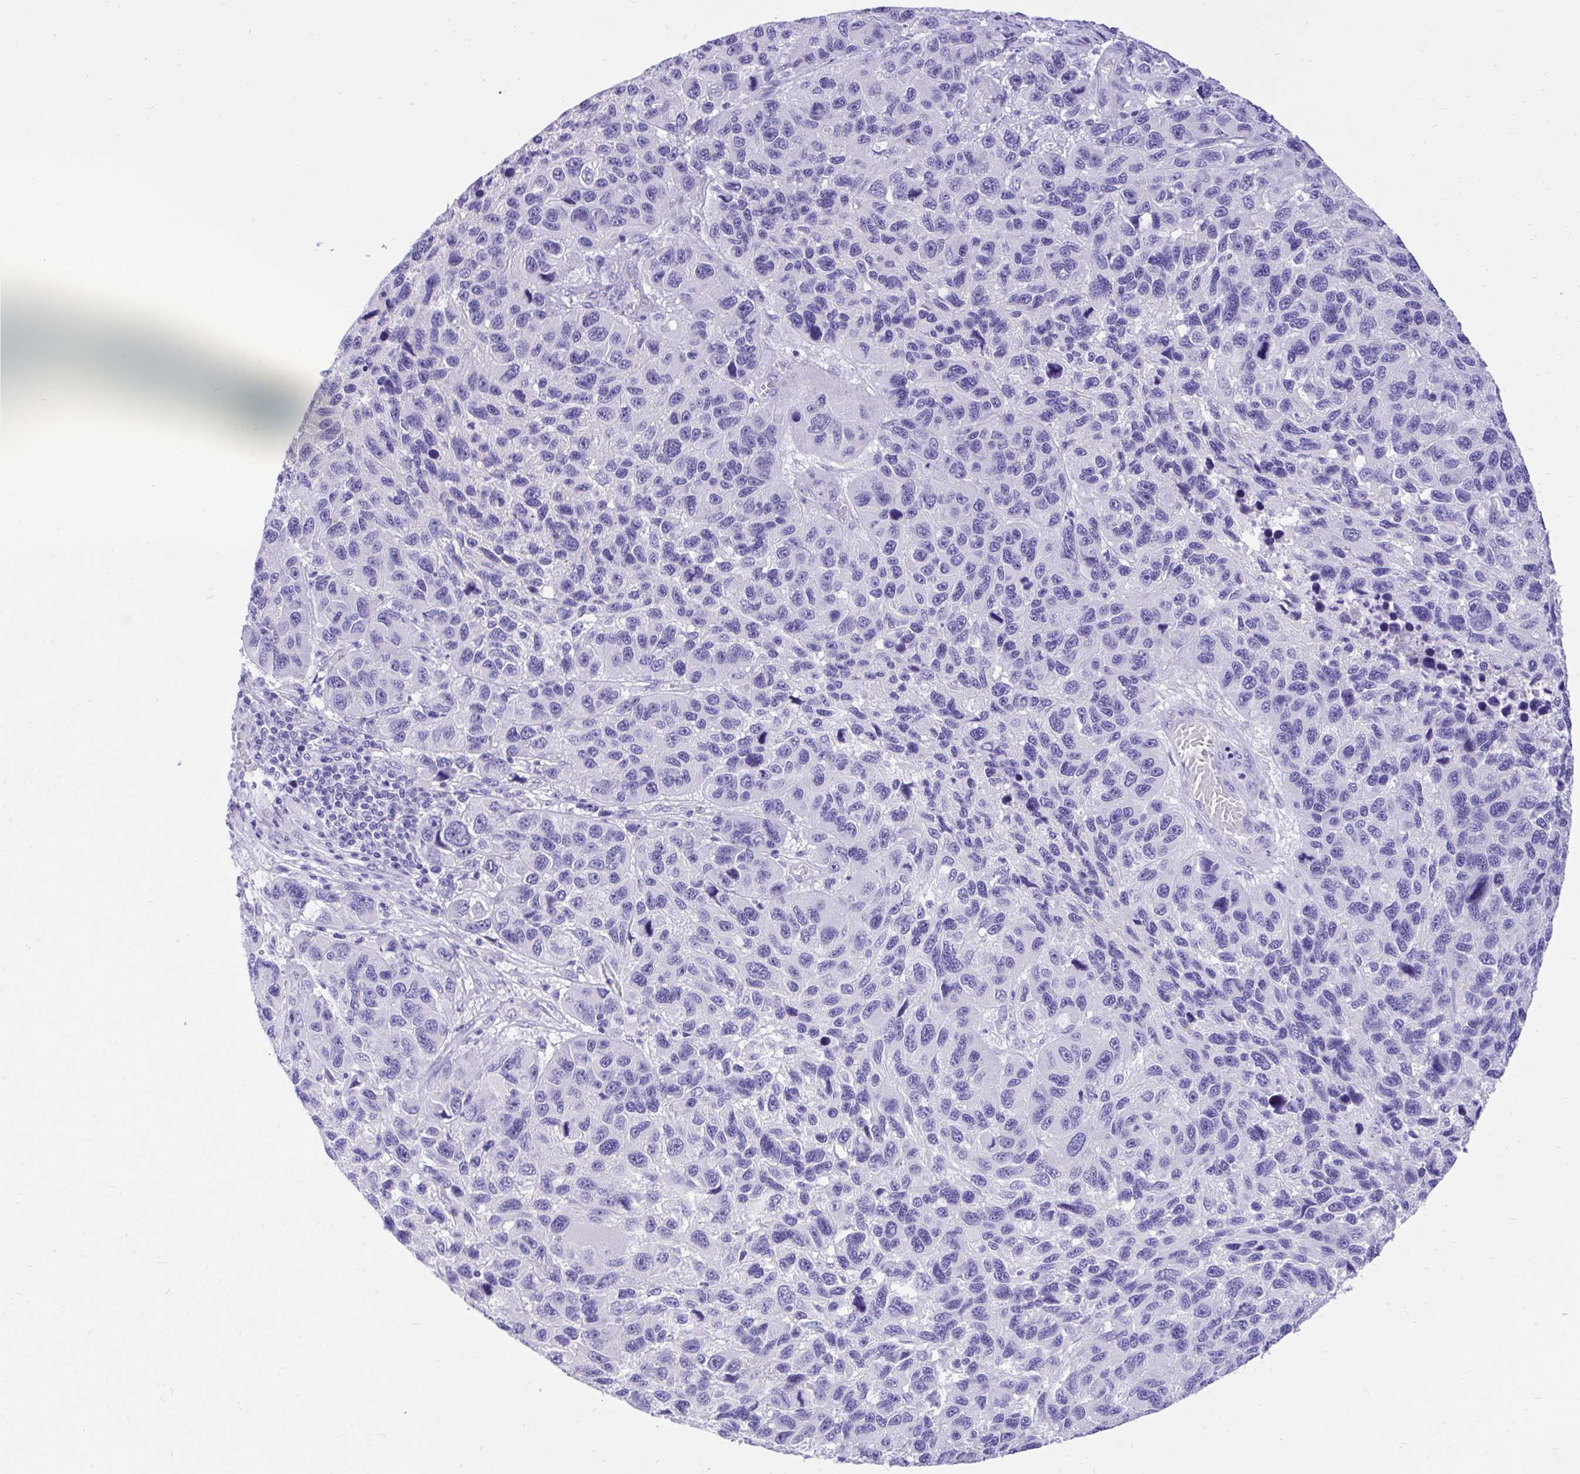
{"staining": {"intensity": "negative", "quantity": "none", "location": "none"}, "tissue": "melanoma", "cell_type": "Tumor cells", "image_type": "cancer", "snomed": [{"axis": "morphology", "description": "Malignant melanoma, NOS"}, {"axis": "topography", "description": "Skin"}], "caption": "The image exhibits no staining of tumor cells in malignant melanoma. (Brightfield microscopy of DAB immunohistochemistry (IHC) at high magnification).", "gene": "MON1A", "patient": {"sex": "male", "age": 53}}